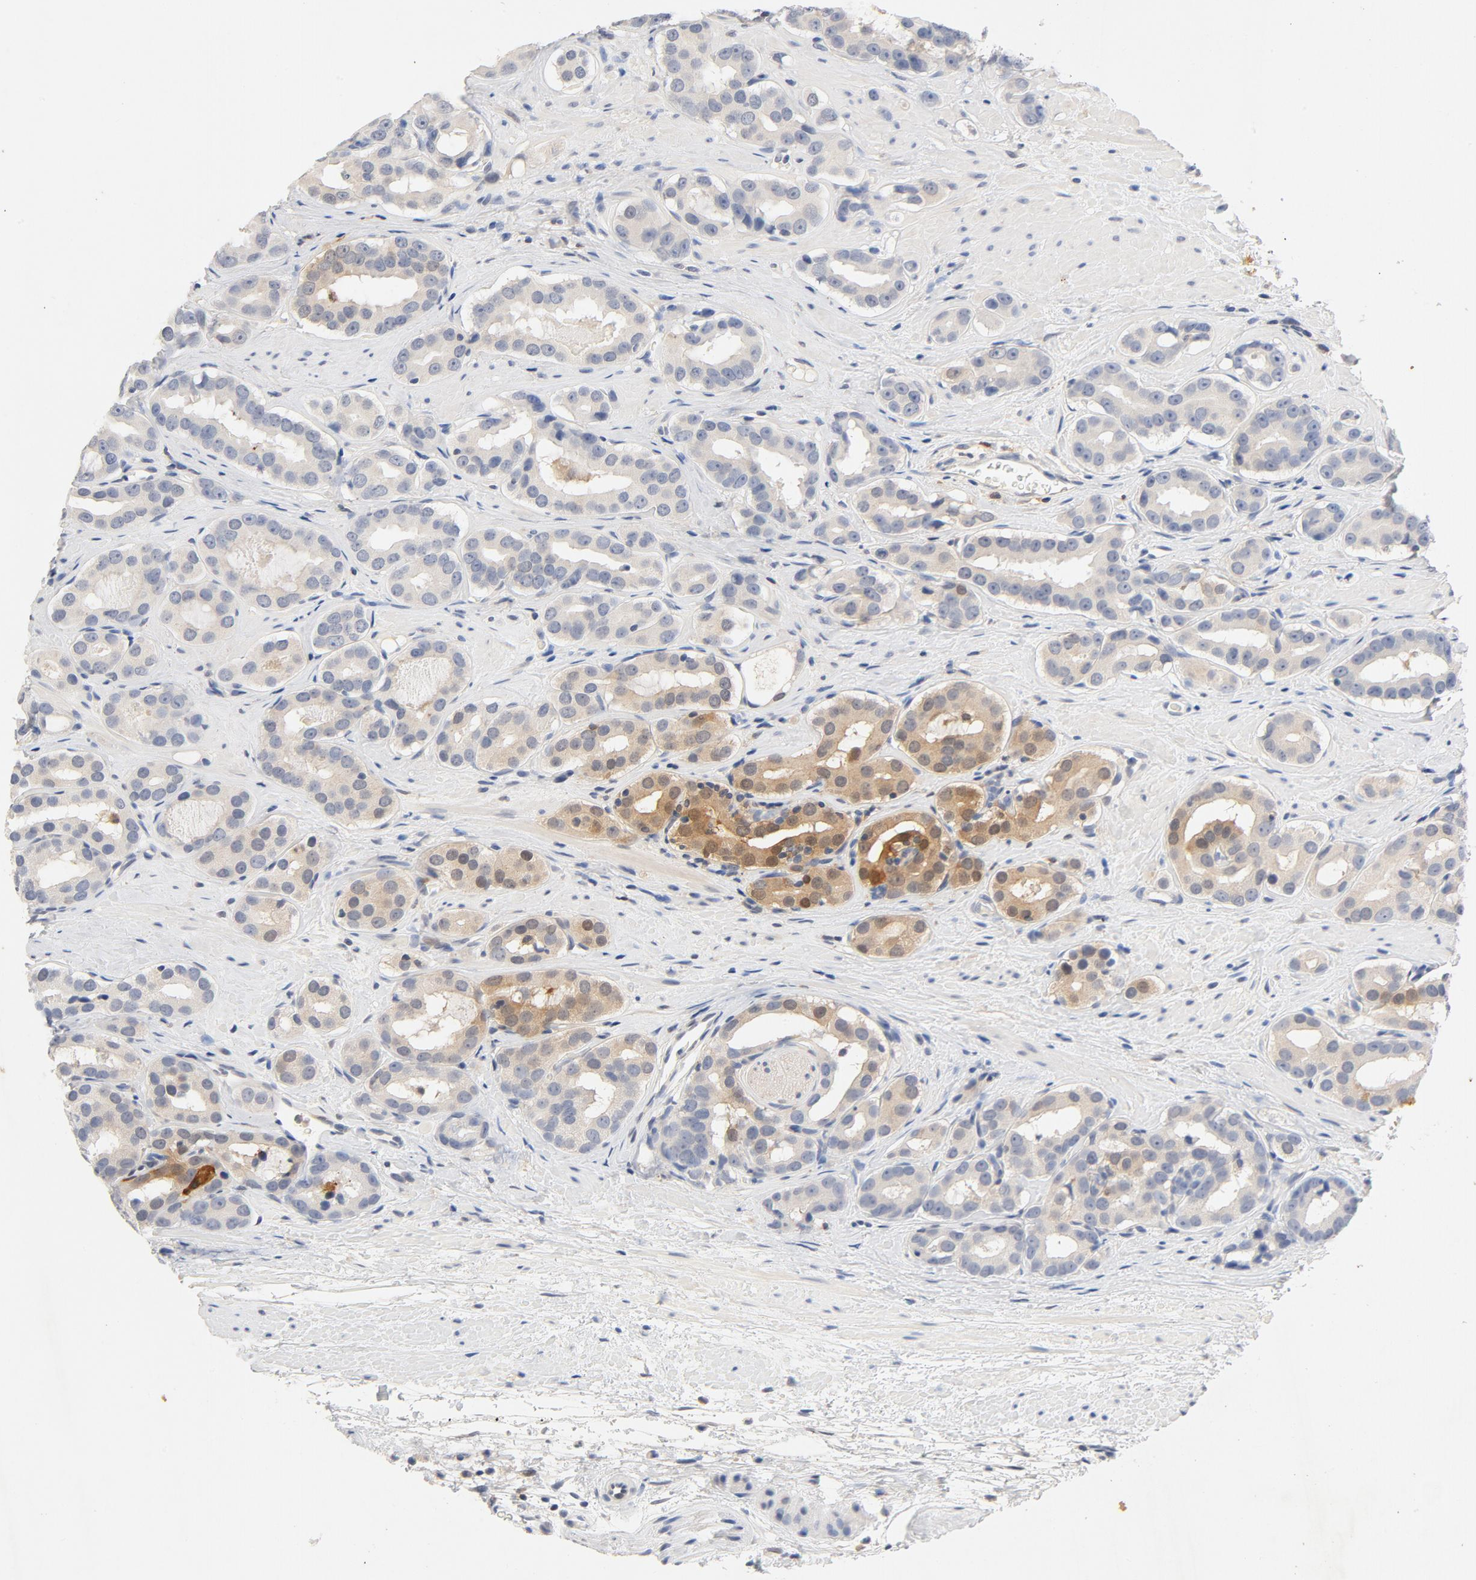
{"staining": {"intensity": "moderate", "quantity": "<25%", "location": "cytoplasmic/membranous"}, "tissue": "prostate cancer", "cell_type": "Tumor cells", "image_type": "cancer", "snomed": [{"axis": "morphology", "description": "Adenocarcinoma, Low grade"}, {"axis": "topography", "description": "Prostate"}], "caption": "A low amount of moderate cytoplasmic/membranous staining is seen in approximately <25% of tumor cells in prostate cancer tissue. (Stains: DAB (3,3'-diaminobenzidine) in brown, nuclei in blue, Microscopy: brightfield microscopy at high magnification).", "gene": "STAT1", "patient": {"sex": "male", "age": 59}}